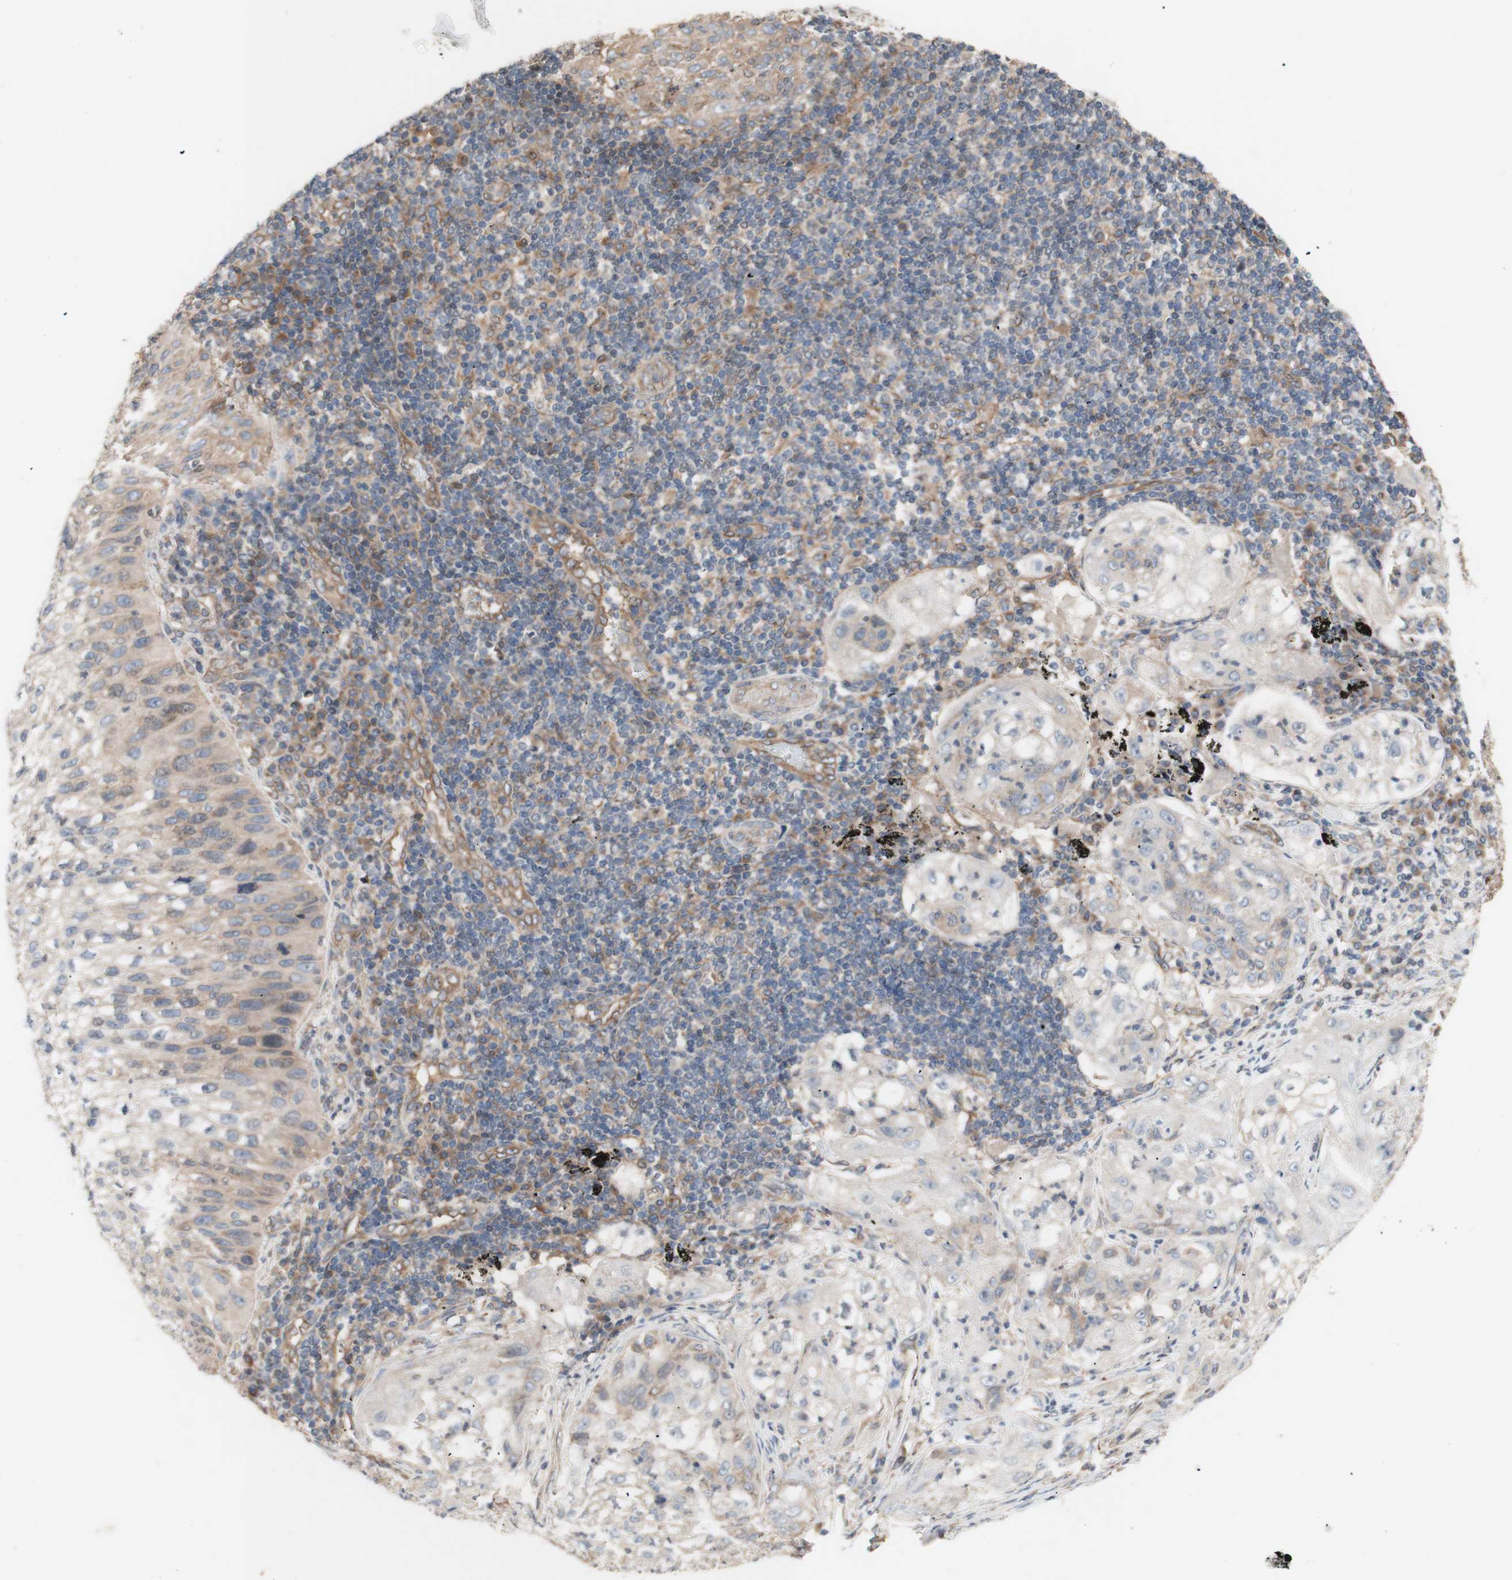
{"staining": {"intensity": "weak", "quantity": "<25%", "location": "cytoplasmic/membranous"}, "tissue": "lung cancer", "cell_type": "Tumor cells", "image_type": "cancer", "snomed": [{"axis": "morphology", "description": "Inflammation, NOS"}, {"axis": "morphology", "description": "Squamous cell carcinoma, NOS"}, {"axis": "topography", "description": "Lymph node"}, {"axis": "topography", "description": "Soft tissue"}, {"axis": "topography", "description": "Lung"}], "caption": "IHC of lung cancer (squamous cell carcinoma) exhibits no expression in tumor cells.", "gene": "DYNLRB1", "patient": {"sex": "male", "age": 66}}